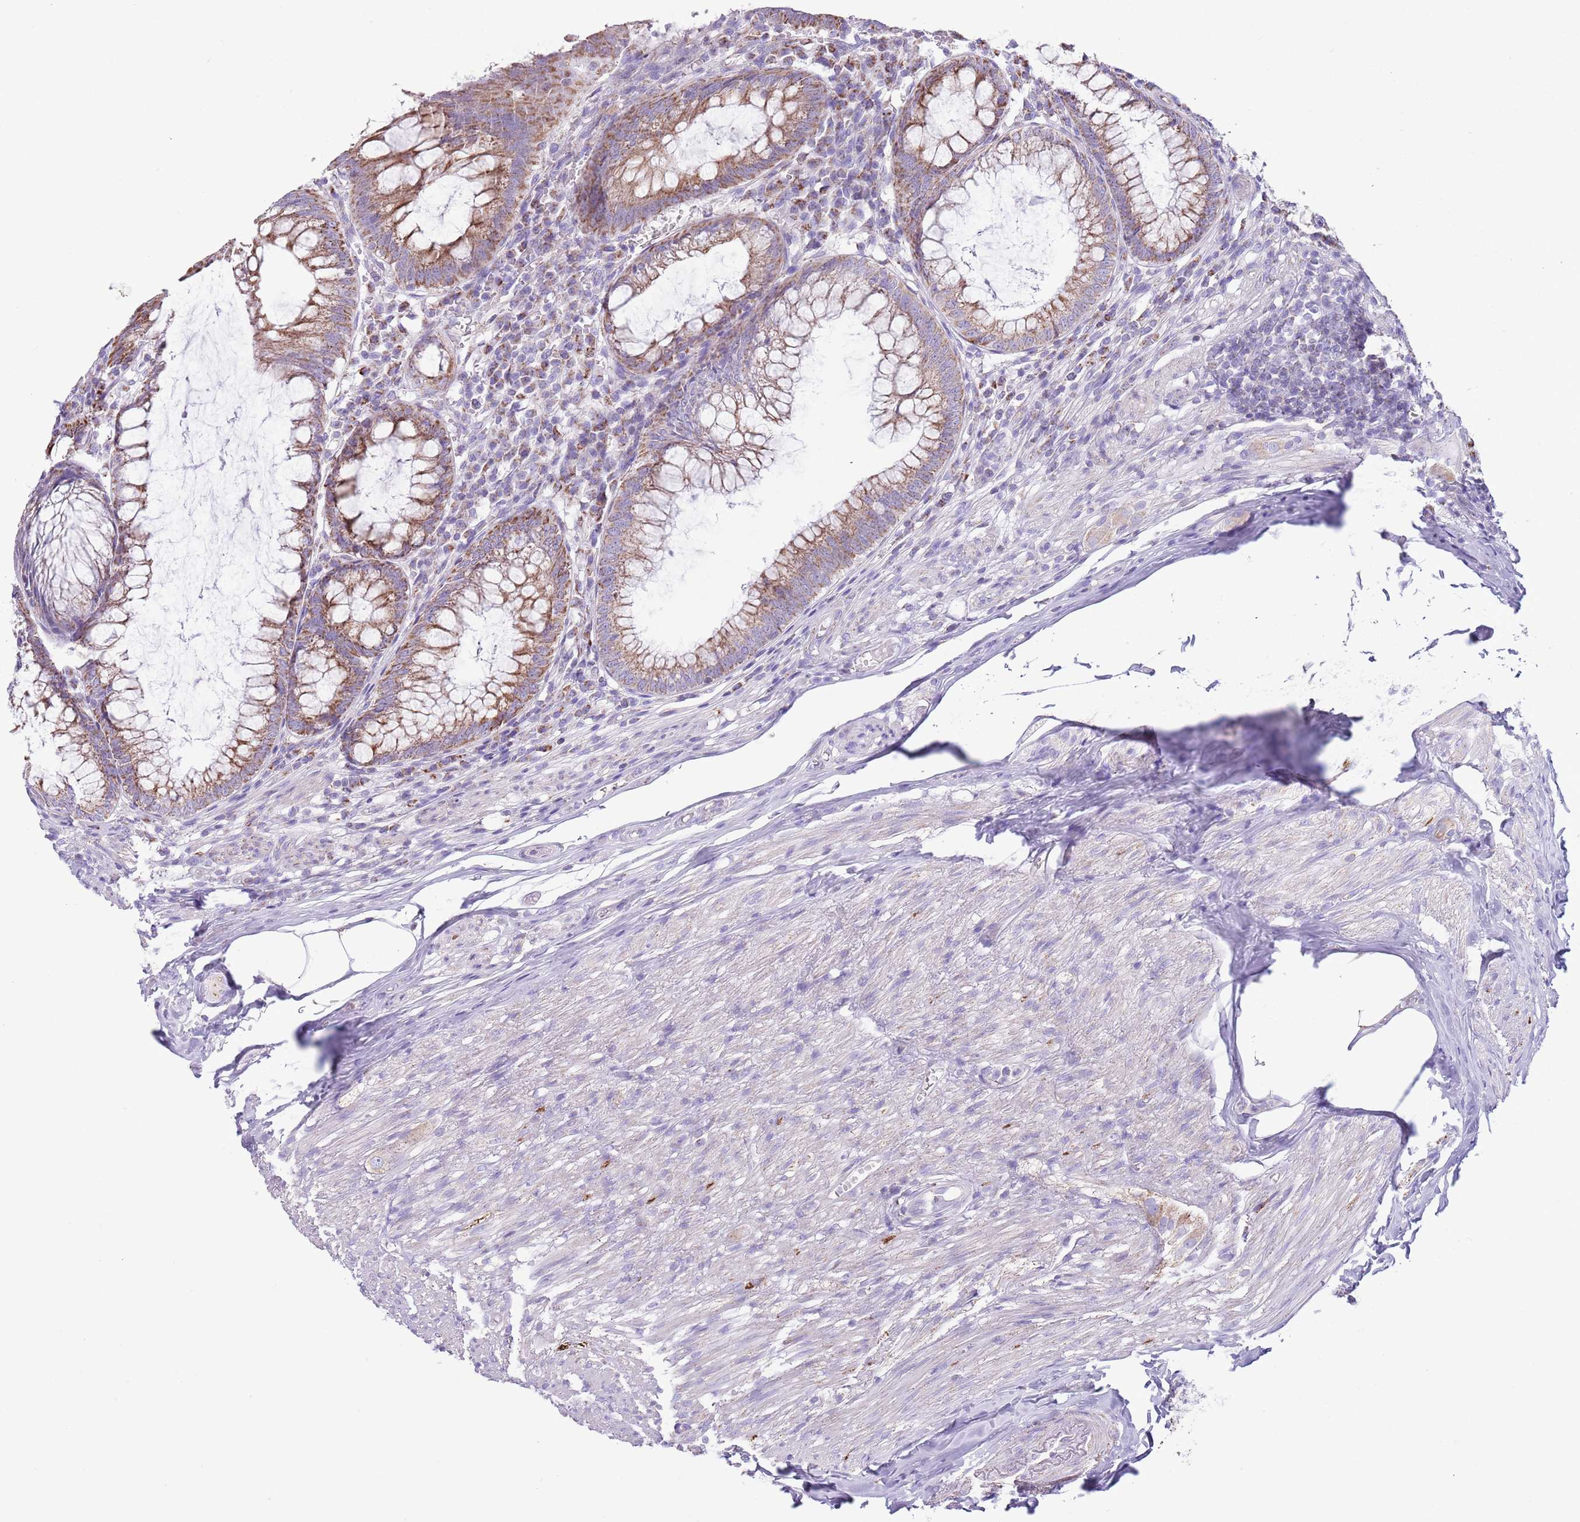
{"staining": {"intensity": "strong", "quantity": ">75%", "location": "cytoplasmic/membranous"}, "tissue": "appendix", "cell_type": "Glandular cells", "image_type": "normal", "snomed": [{"axis": "morphology", "description": "Normal tissue, NOS"}, {"axis": "topography", "description": "Appendix"}], "caption": "Approximately >75% of glandular cells in unremarkable human appendix show strong cytoplasmic/membranous protein staining as visualized by brown immunohistochemical staining.", "gene": "ATP6V1B1", "patient": {"sex": "male", "age": 83}}